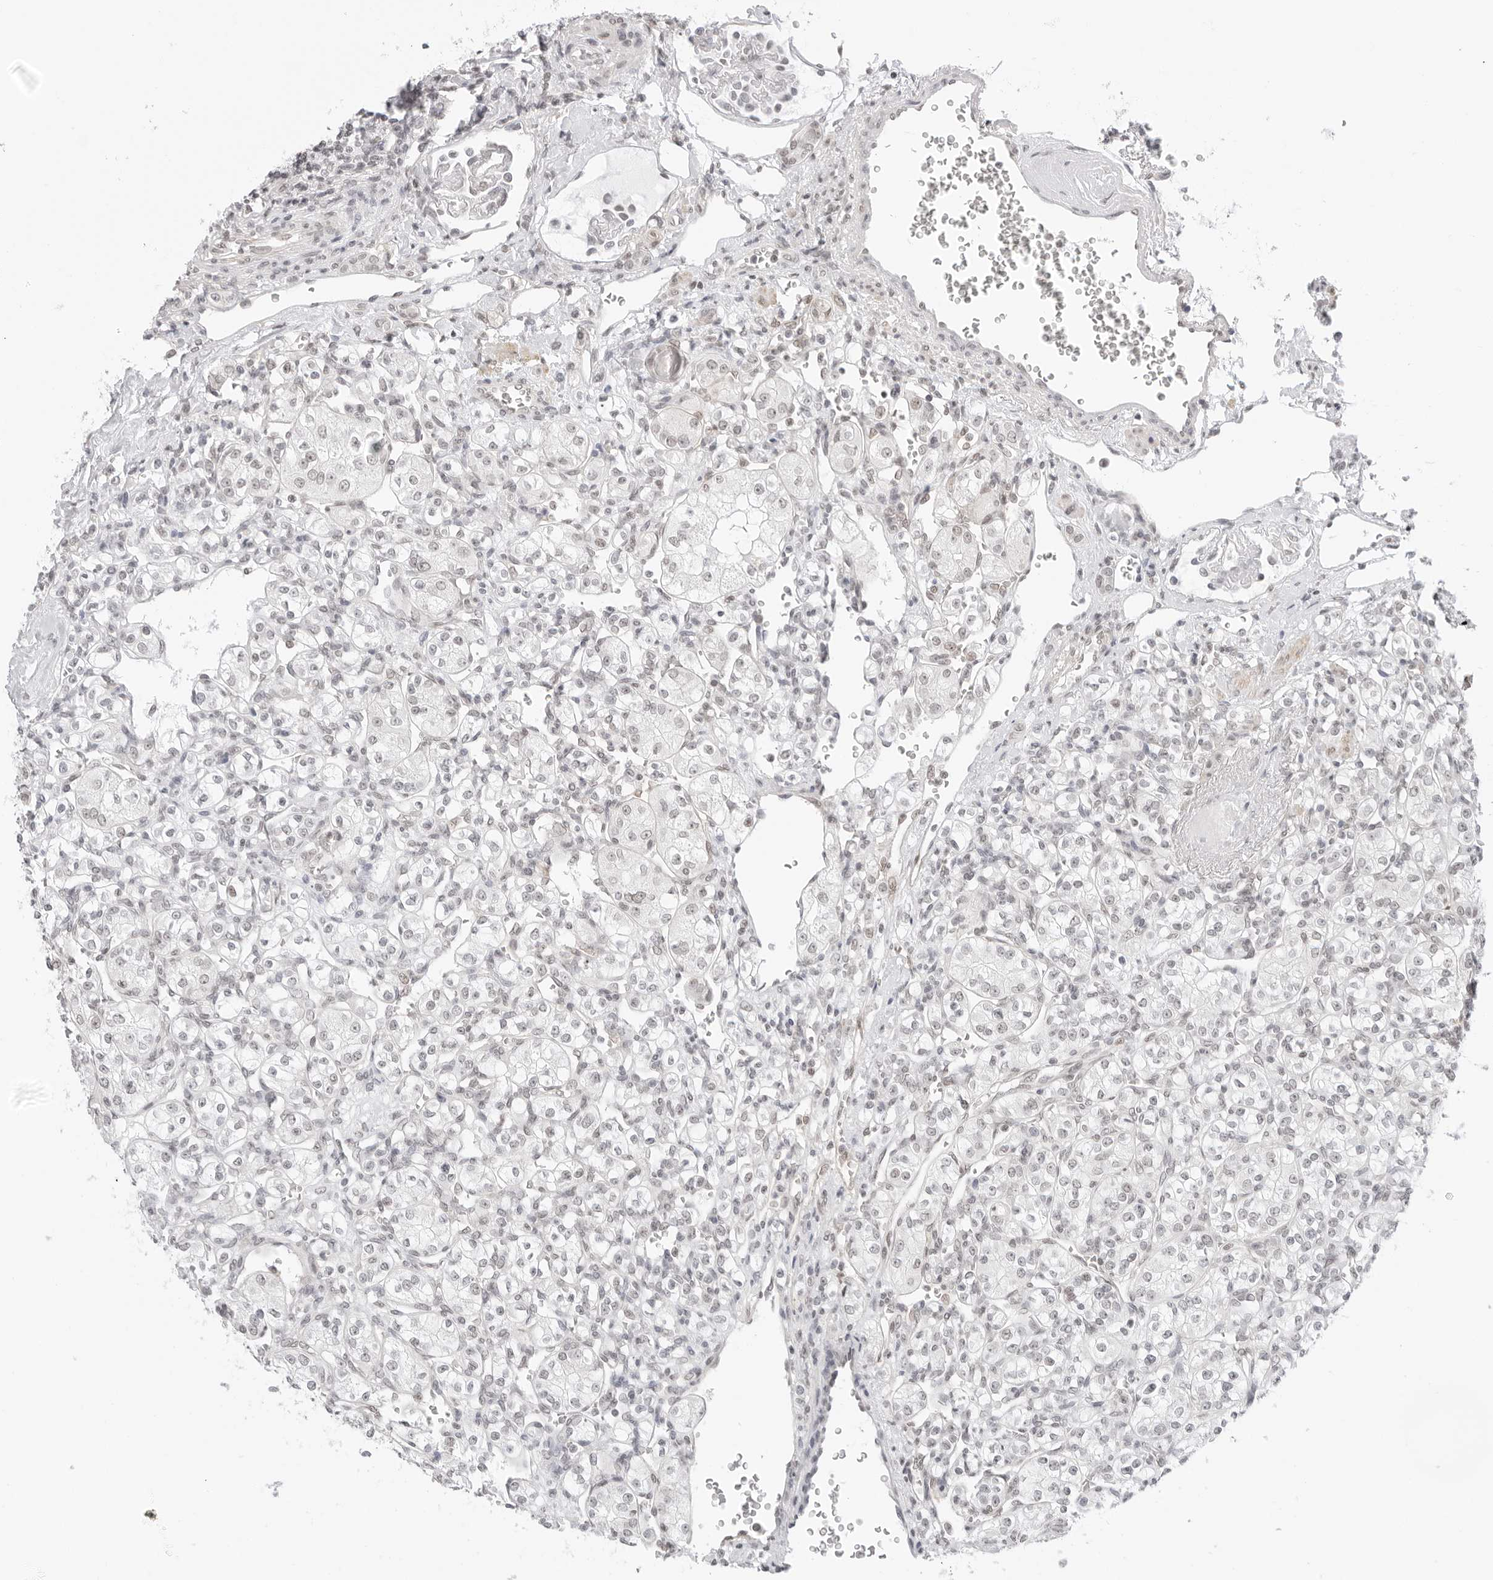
{"staining": {"intensity": "negative", "quantity": "none", "location": "none"}, "tissue": "renal cancer", "cell_type": "Tumor cells", "image_type": "cancer", "snomed": [{"axis": "morphology", "description": "Adenocarcinoma, NOS"}, {"axis": "topography", "description": "Kidney"}], "caption": "A photomicrograph of human renal cancer (adenocarcinoma) is negative for staining in tumor cells.", "gene": "TCIM", "patient": {"sex": "male", "age": 77}}